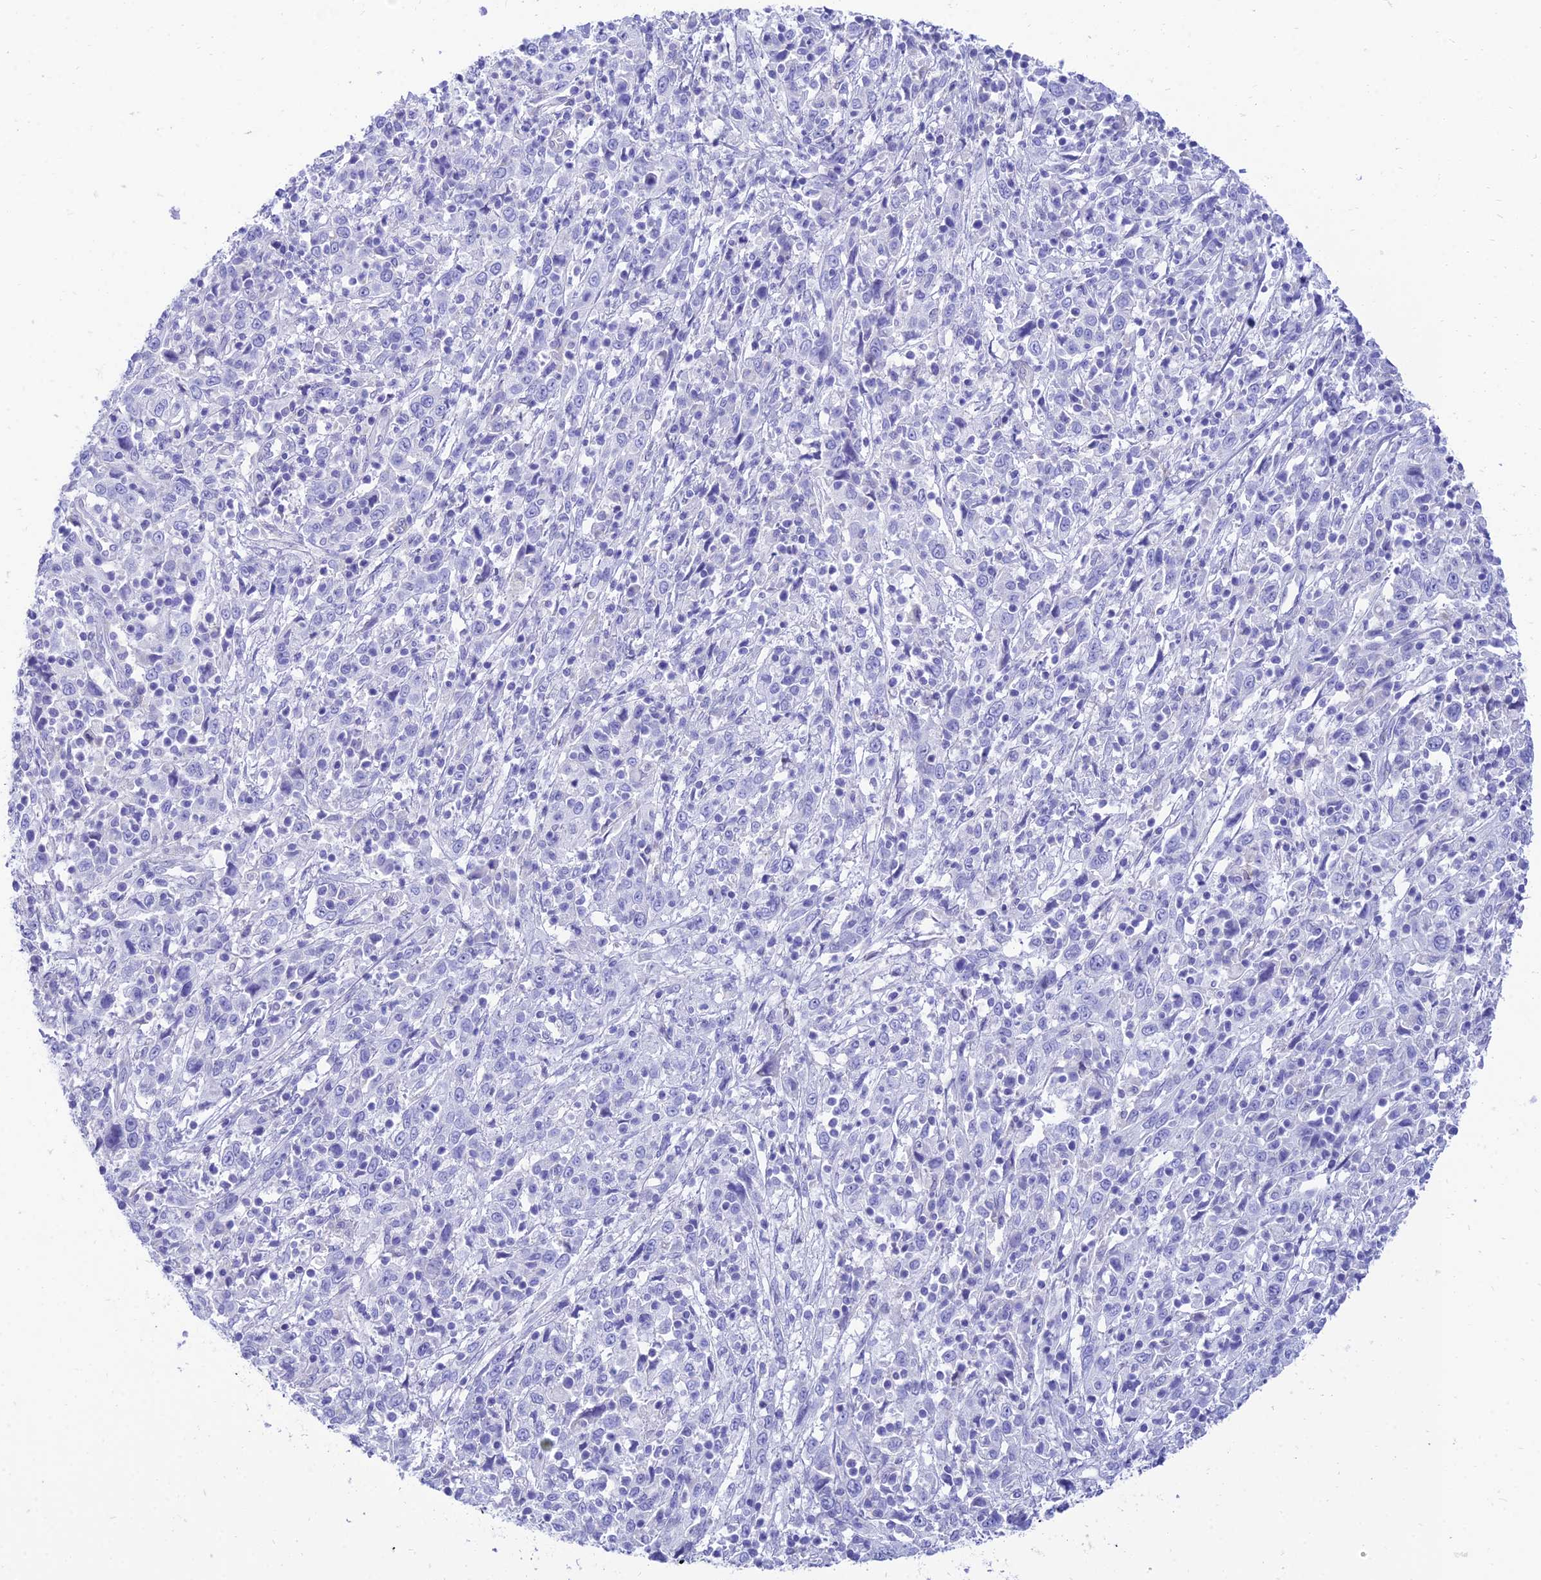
{"staining": {"intensity": "negative", "quantity": "none", "location": "none"}, "tissue": "cervical cancer", "cell_type": "Tumor cells", "image_type": "cancer", "snomed": [{"axis": "morphology", "description": "Squamous cell carcinoma, NOS"}, {"axis": "topography", "description": "Cervix"}], "caption": "The immunohistochemistry (IHC) photomicrograph has no significant staining in tumor cells of cervical cancer (squamous cell carcinoma) tissue.", "gene": "TAC3", "patient": {"sex": "female", "age": 46}}